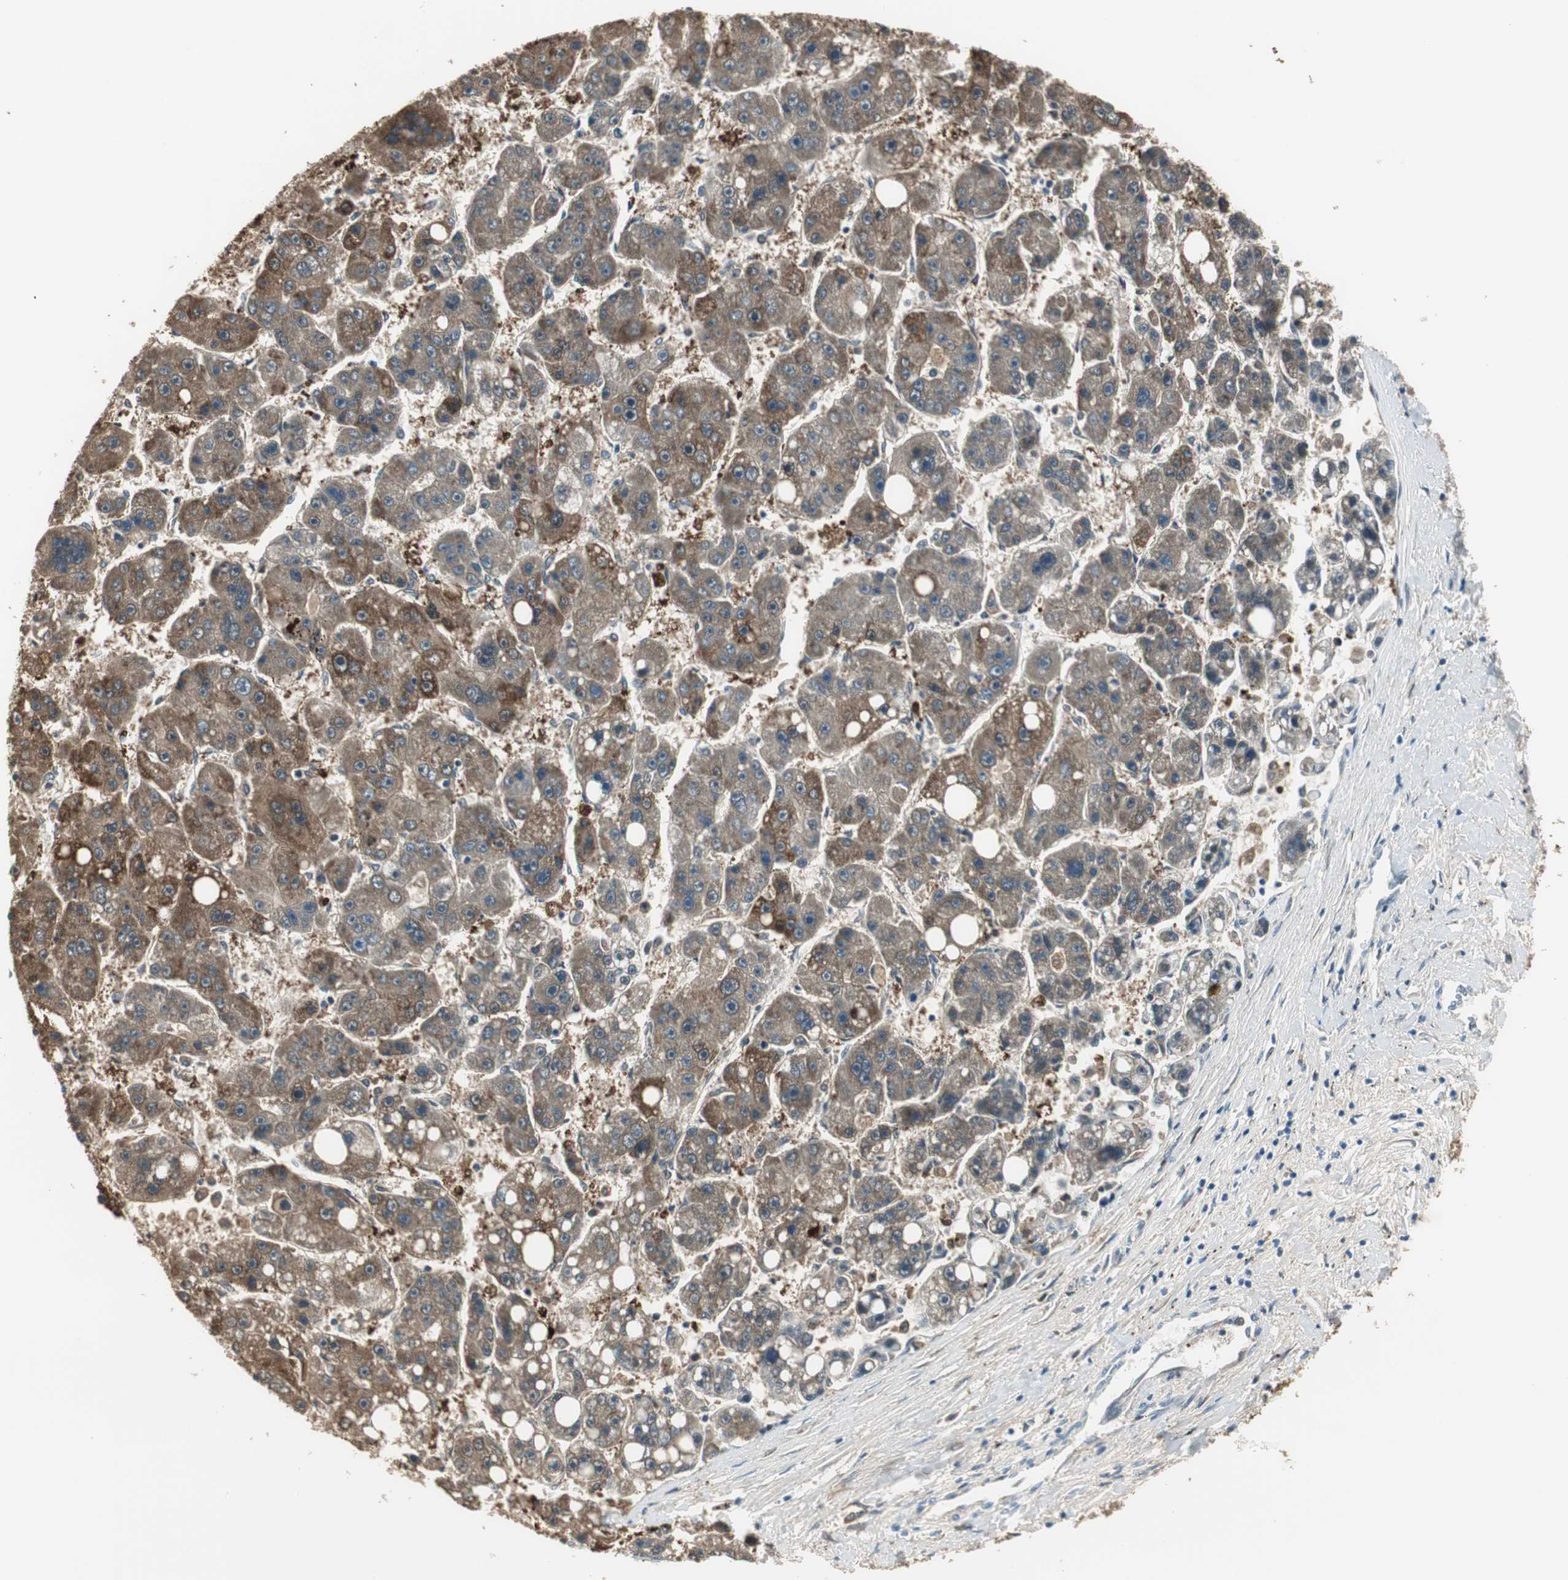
{"staining": {"intensity": "moderate", "quantity": "25%-75%", "location": "cytoplasmic/membranous"}, "tissue": "liver cancer", "cell_type": "Tumor cells", "image_type": "cancer", "snomed": [{"axis": "morphology", "description": "Carcinoma, Hepatocellular, NOS"}, {"axis": "topography", "description": "Liver"}], "caption": "Hepatocellular carcinoma (liver) stained with a protein marker demonstrates moderate staining in tumor cells.", "gene": "MSTO1", "patient": {"sex": "female", "age": 61}}